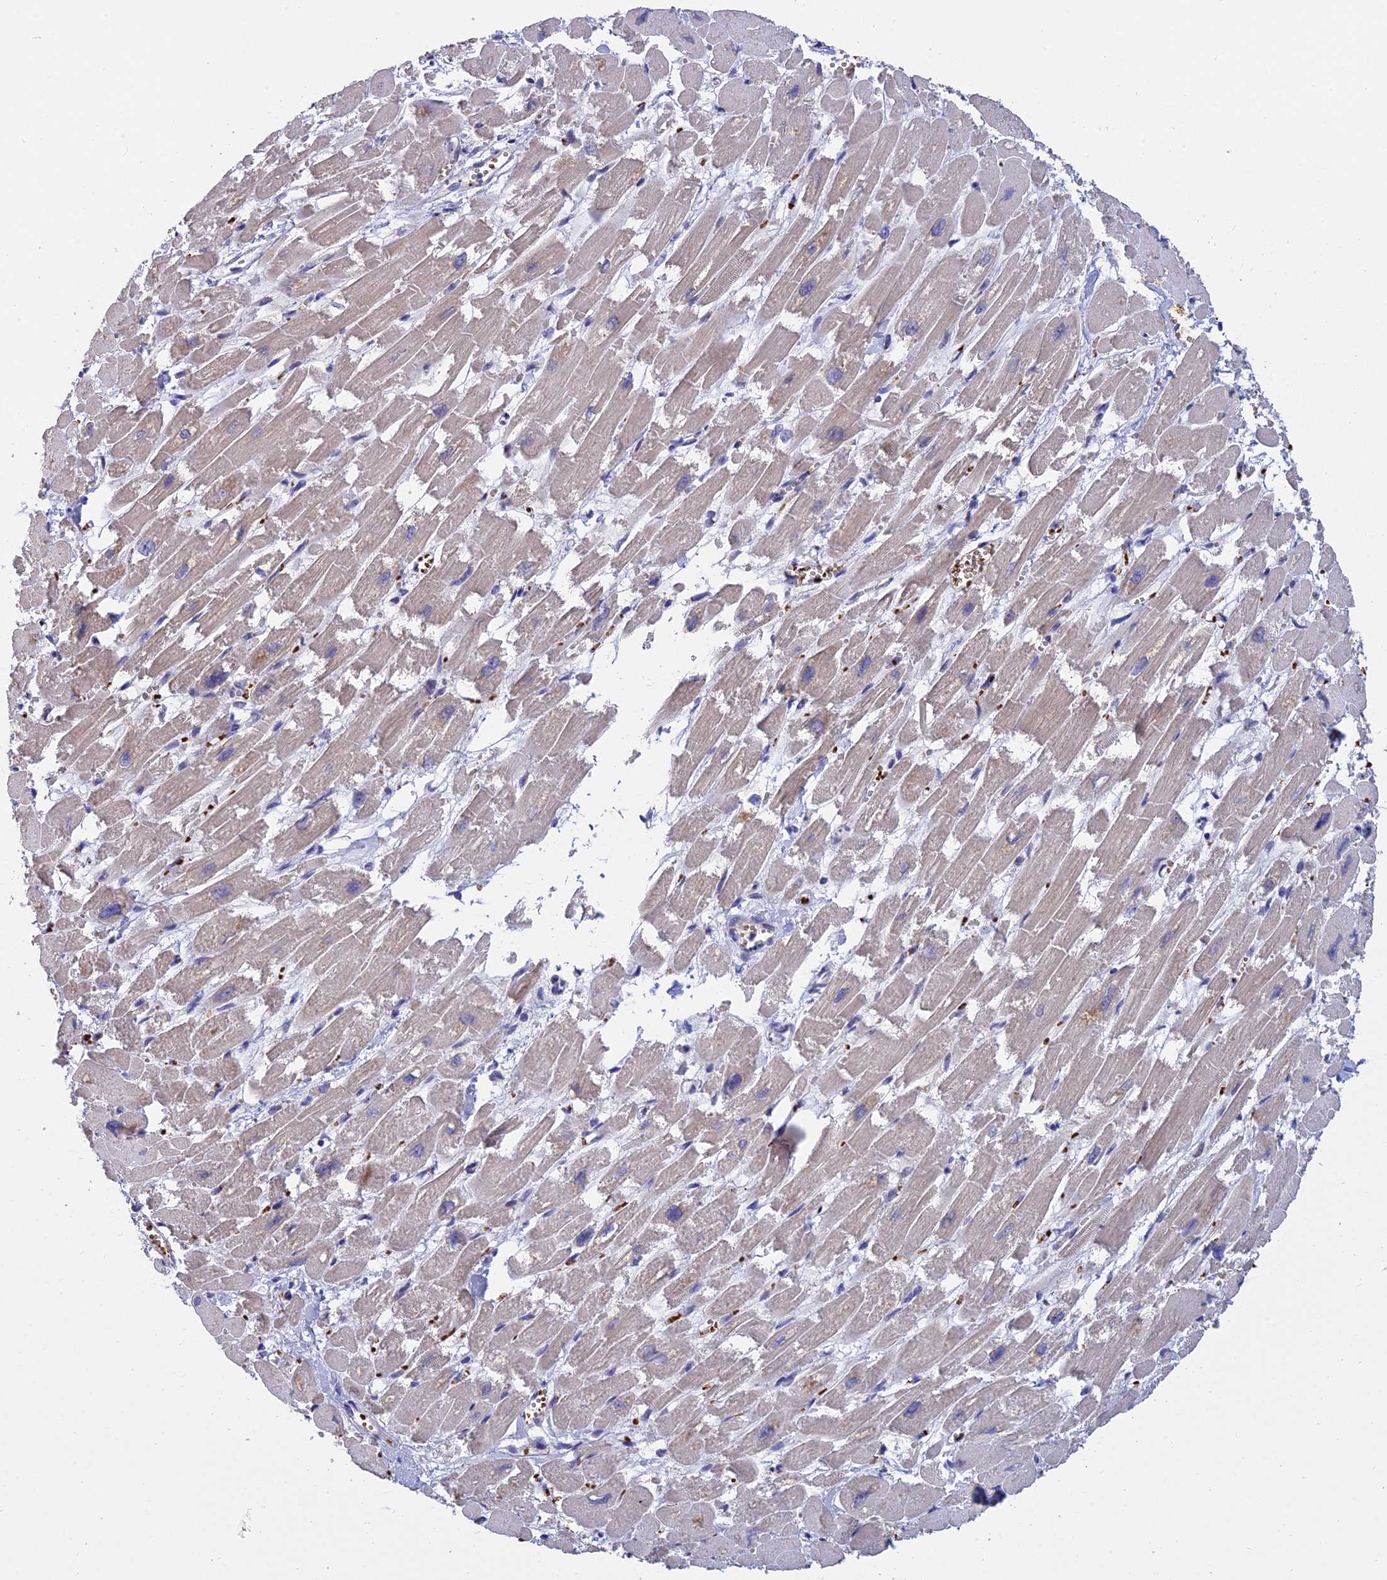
{"staining": {"intensity": "weak", "quantity": "25%-75%", "location": "cytoplasmic/membranous"}, "tissue": "heart muscle", "cell_type": "Cardiomyocytes", "image_type": "normal", "snomed": [{"axis": "morphology", "description": "Normal tissue, NOS"}, {"axis": "topography", "description": "Heart"}], "caption": "Protein staining of normal heart muscle shows weak cytoplasmic/membranous staining in approximately 25%-75% of cardiomyocytes. The protein is shown in brown color, while the nuclei are stained blue.", "gene": "KNOP1", "patient": {"sex": "male", "age": 54}}